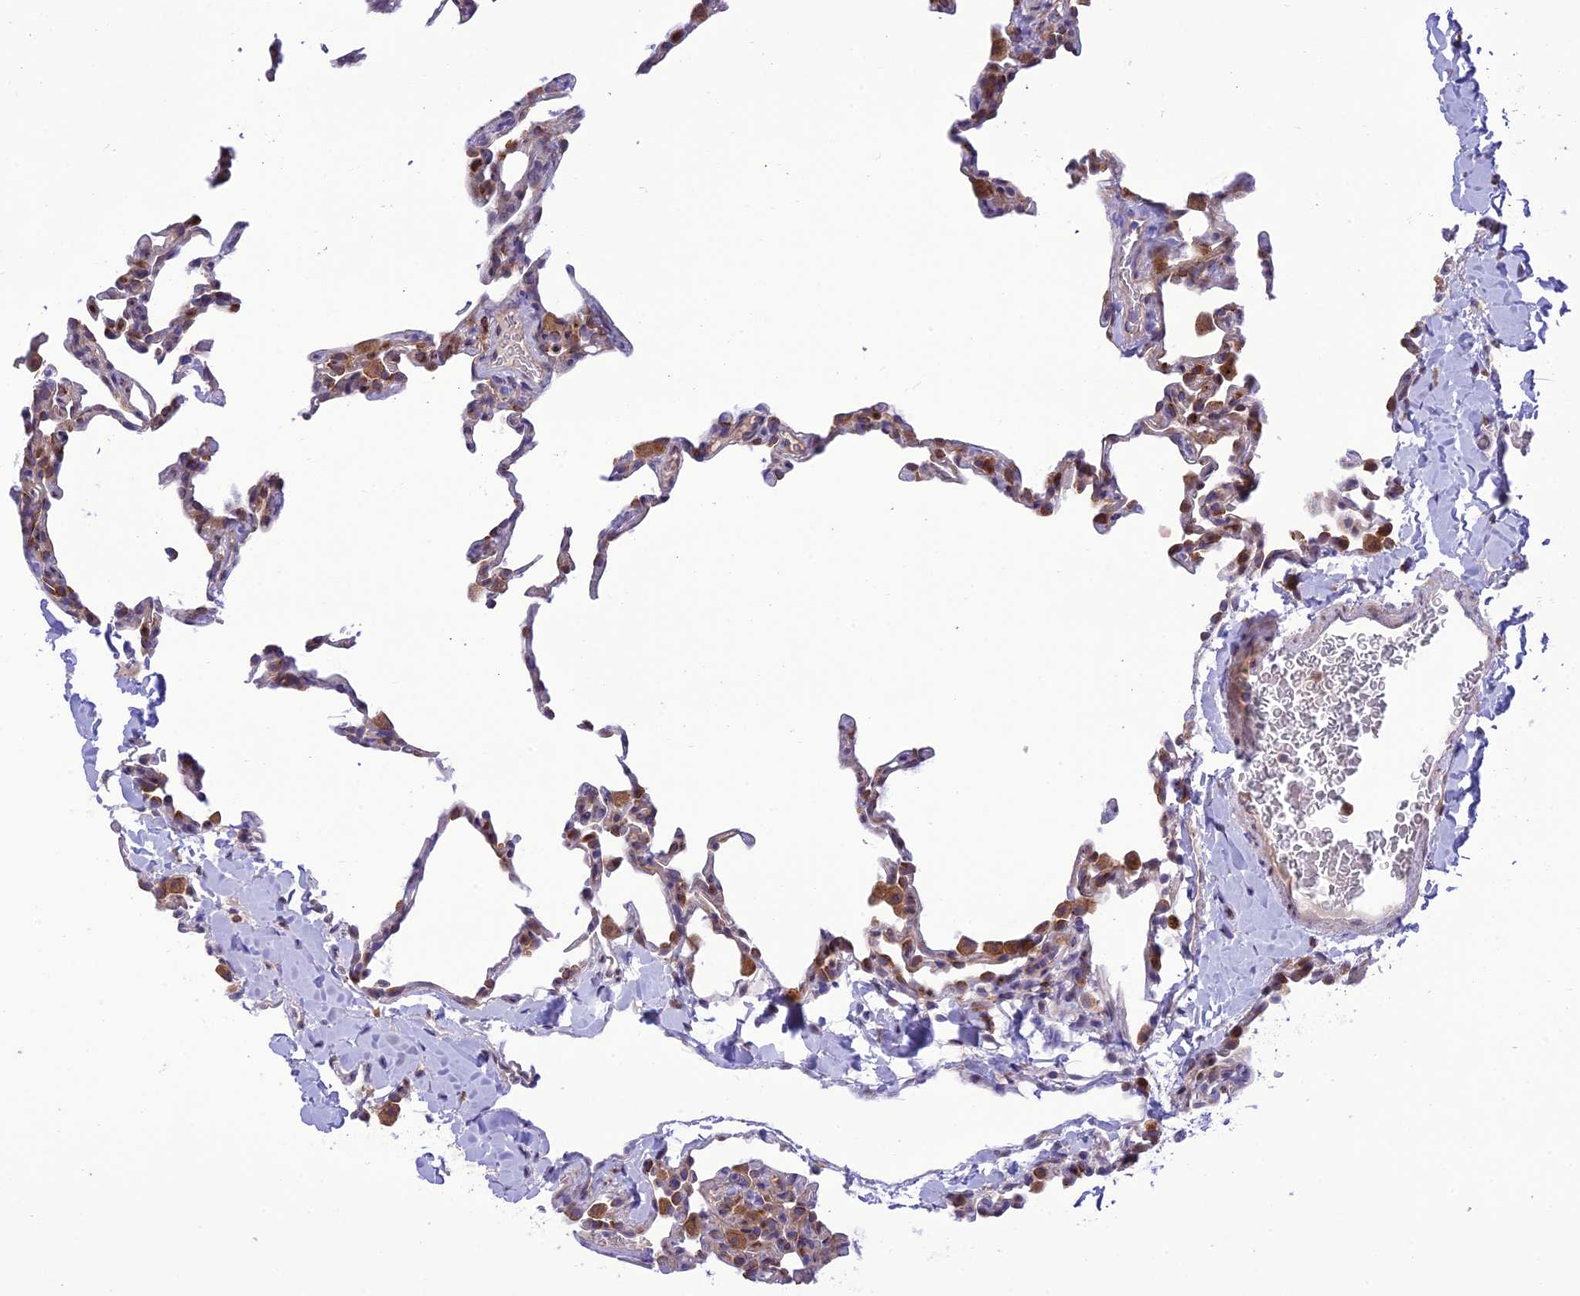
{"staining": {"intensity": "moderate", "quantity": "<25%", "location": "cytoplasmic/membranous"}, "tissue": "lung", "cell_type": "Alveolar cells", "image_type": "normal", "snomed": [{"axis": "morphology", "description": "Normal tissue, NOS"}, {"axis": "topography", "description": "Lung"}], "caption": "Immunohistochemistry micrograph of unremarkable human lung stained for a protein (brown), which demonstrates low levels of moderate cytoplasmic/membranous expression in about <25% of alveolar cells.", "gene": "JMY", "patient": {"sex": "male", "age": 20}}